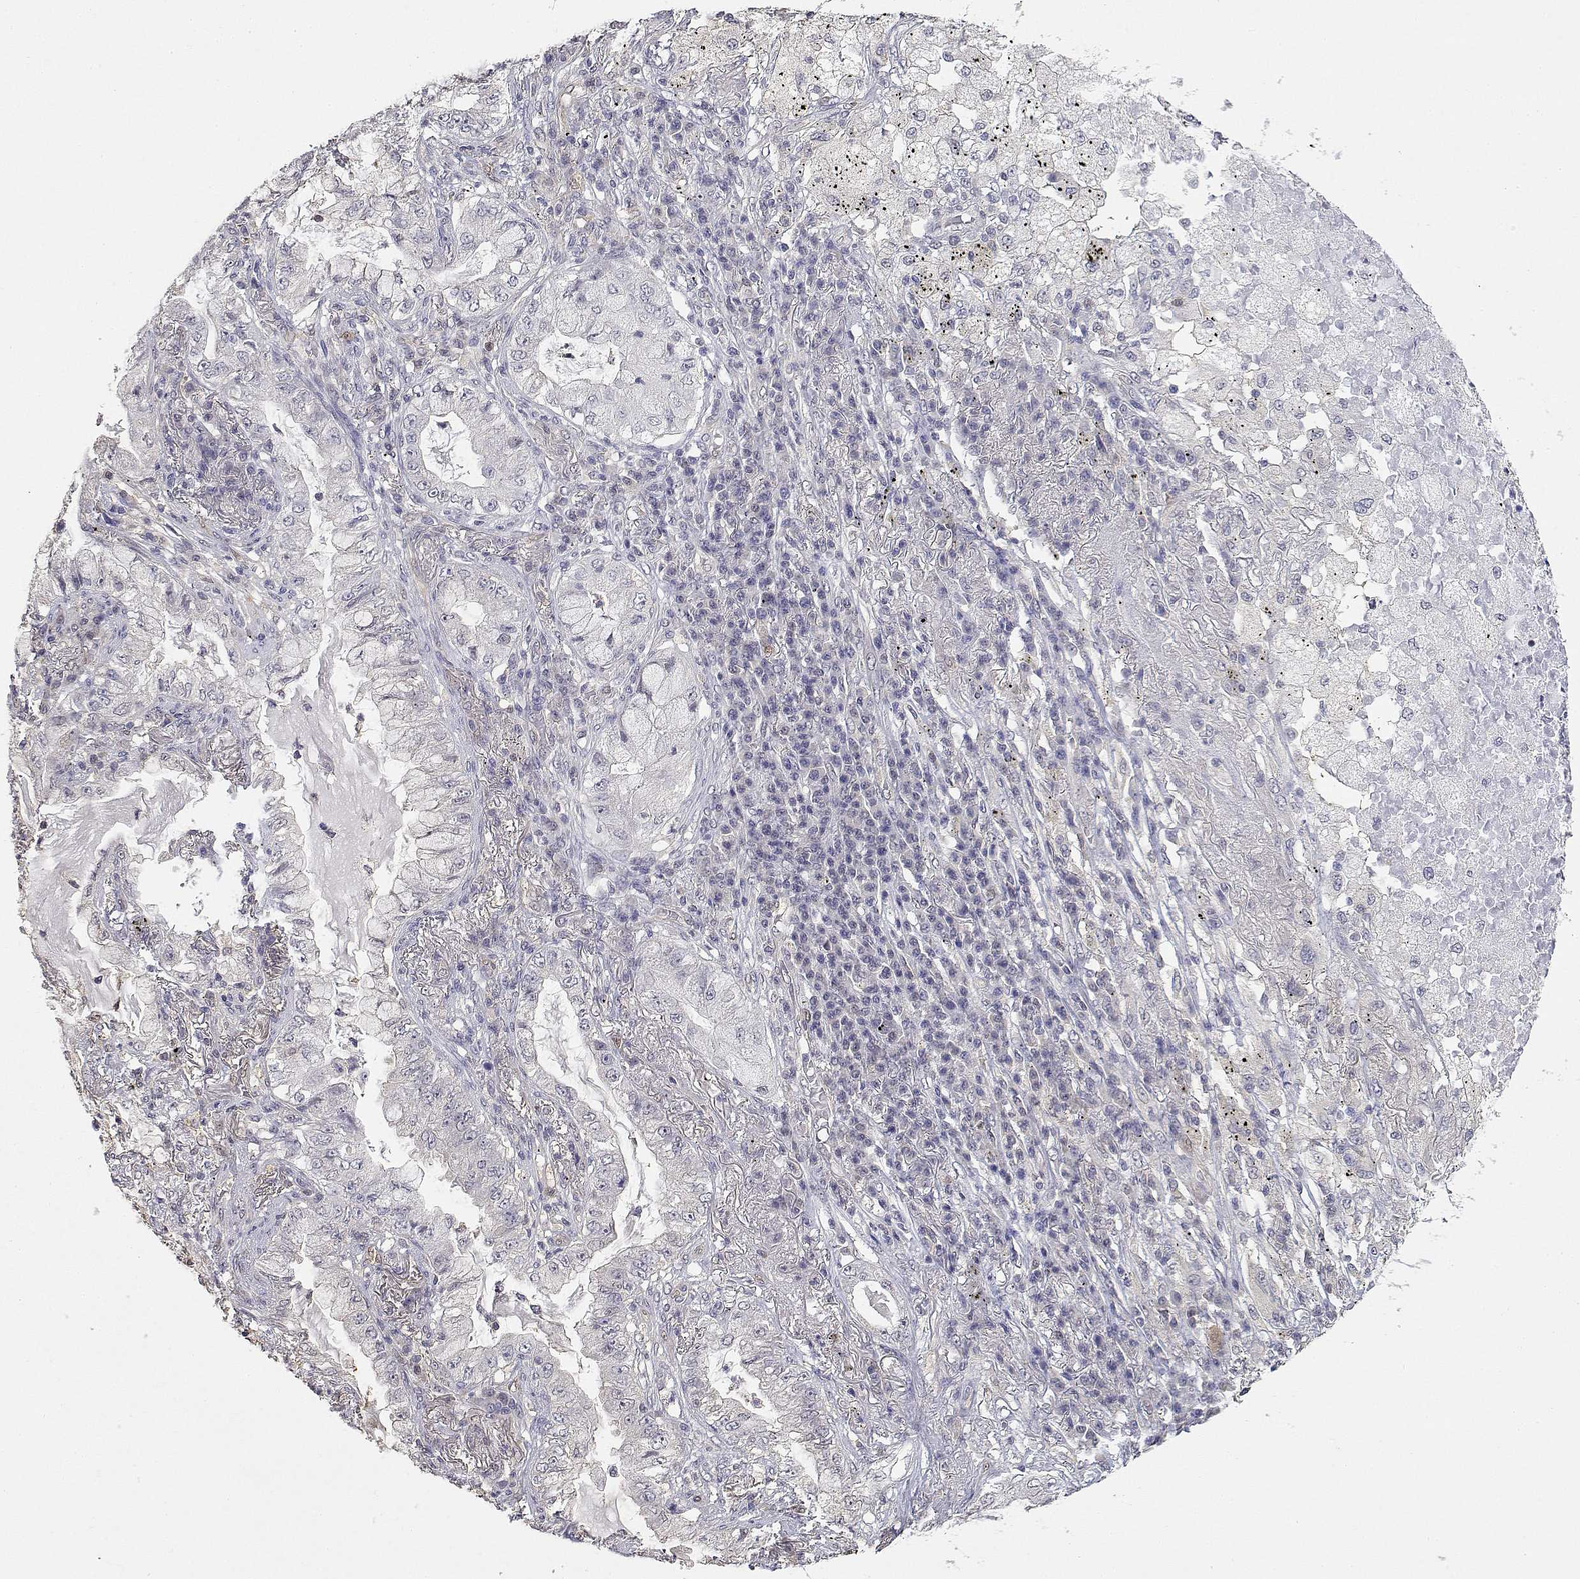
{"staining": {"intensity": "negative", "quantity": "none", "location": "none"}, "tissue": "lung cancer", "cell_type": "Tumor cells", "image_type": "cancer", "snomed": [{"axis": "morphology", "description": "Adenocarcinoma, NOS"}, {"axis": "topography", "description": "Lung"}], "caption": "A high-resolution micrograph shows immunohistochemistry (IHC) staining of lung cancer, which displays no significant positivity in tumor cells.", "gene": "ADA", "patient": {"sex": "female", "age": 73}}